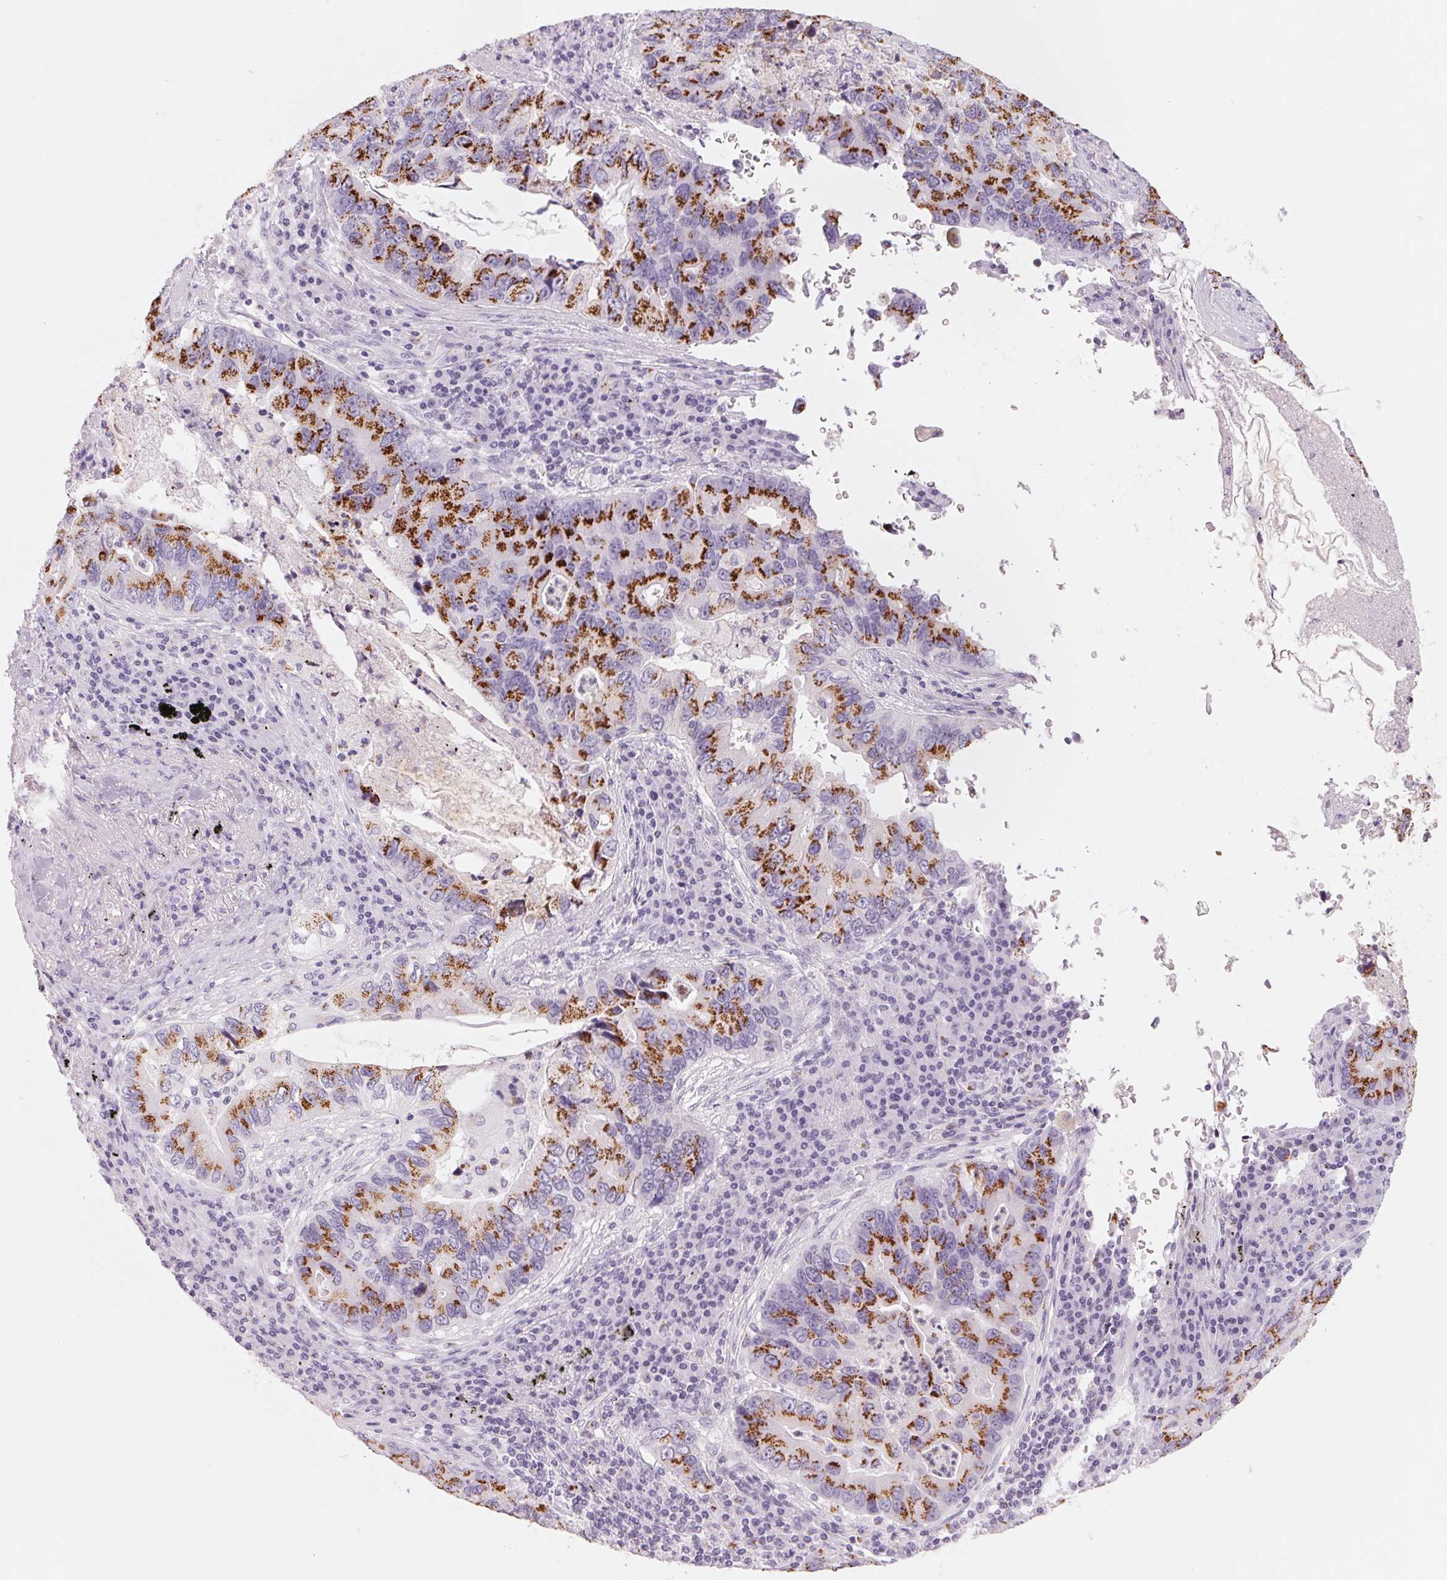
{"staining": {"intensity": "strong", "quantity": ">75%", "location": "cytoplasmic/membranous"}, "tissue": "lung cancer", "cell_type": "Tumor cells", "image_type": "cancer", "snomed": [{"axis": "morphology", "description": "Adenocarcinoma, NOS"}, {"axis": "morphology", "description": "Adenocarcinoma, metastatic, NOS"}, {"axis": "topography", "description": "Lymph node"}, {"axis": "topography", "description": "Lung"}], "caption": "This image reveals metastatic adenocarcinoma (lung) stained with immunohistochemistry to label a protein in brown. The cytoplasmic/membranous of tumor cells show strong positivity for the protein. Nuclei are counter-stained blue.", "gene": "GALNT7", "patient": {"sex": "female", "age": 54}}